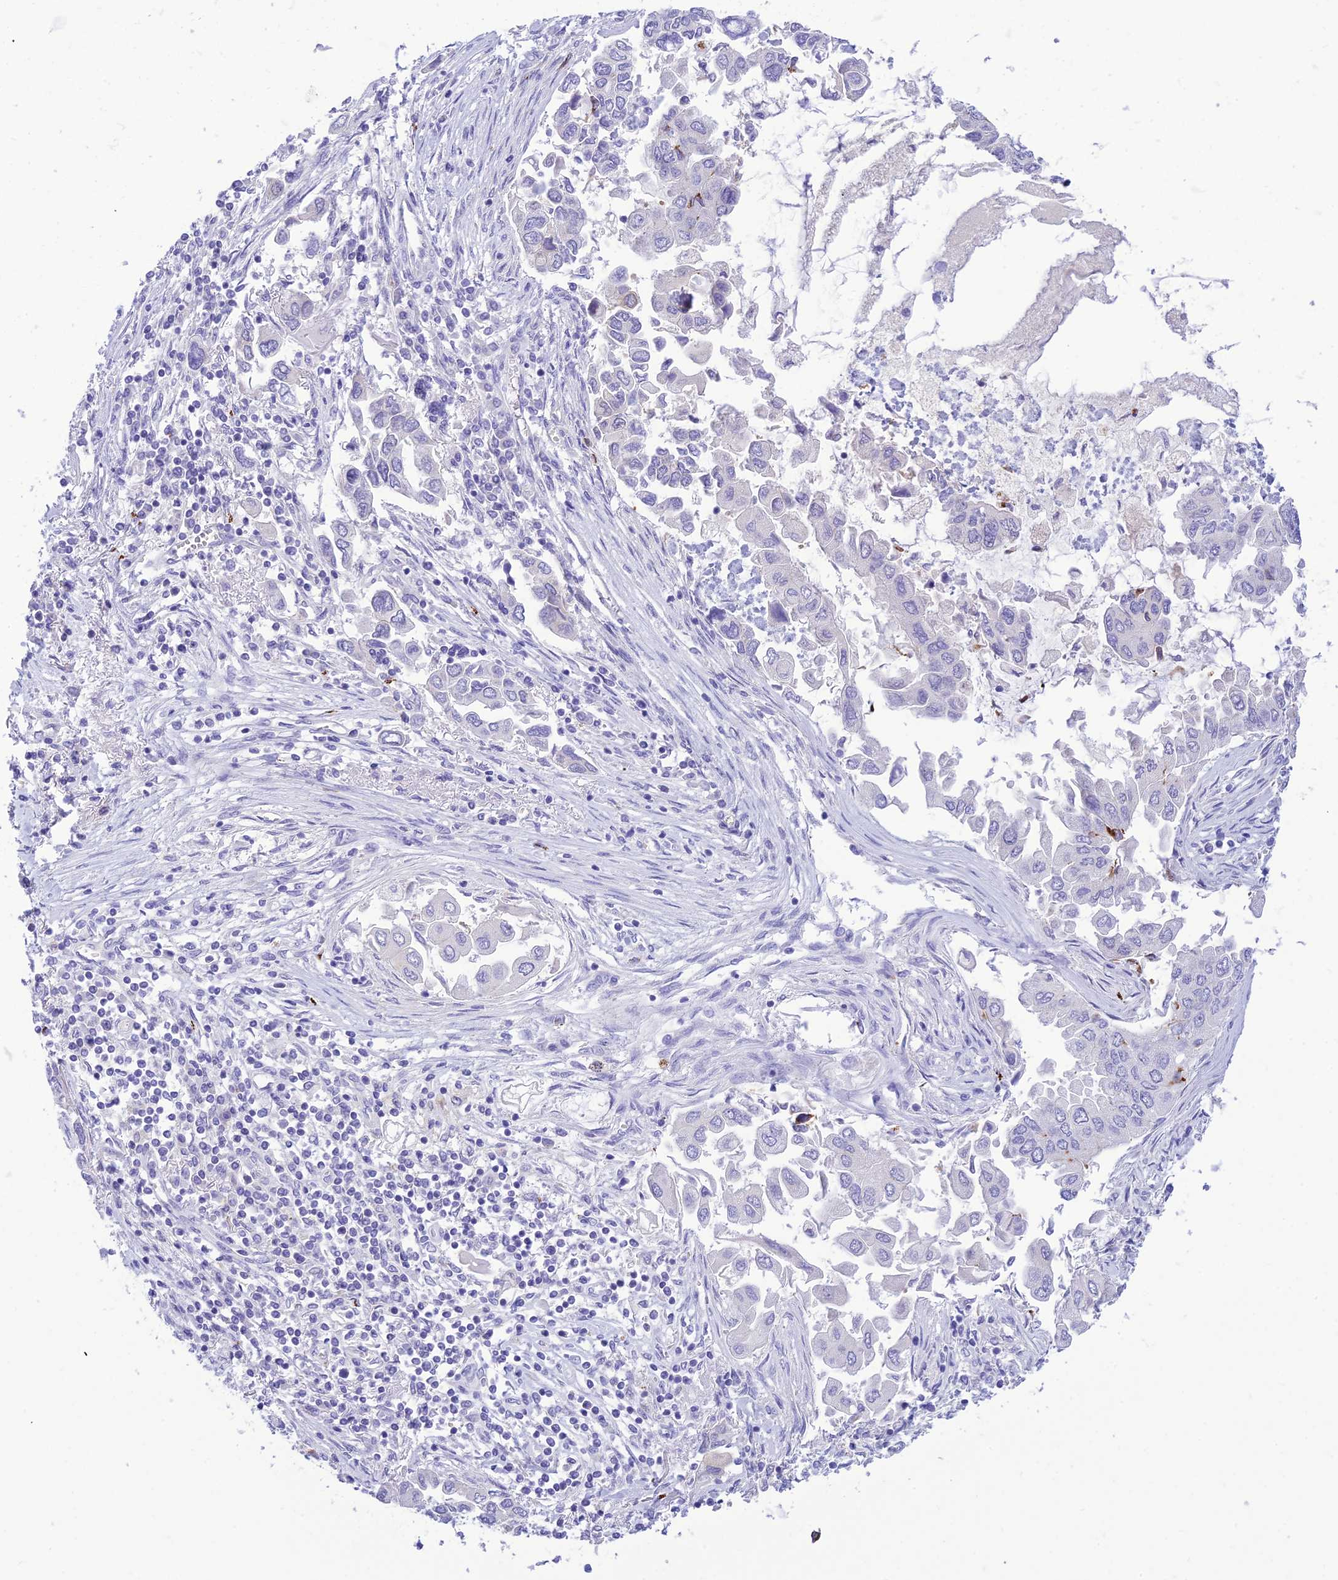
{"staining": {"intensity": "negative", "quantity": "none", "location": "none"}, "tissue": "lung cancer", "cell_type": "Tumor cells", "image_type": "cancer", "snomed": [{"axis": "morphology", "description": "Adenocarcinoma, NOS"}, {"axis": "topography", "description": "Lung"}], "caption": "Tumor cells show no significant protein positivity in adenocarcinoma (lung).", "gene": "DHDH", "patient": {"sex": "female", "age": 76}}